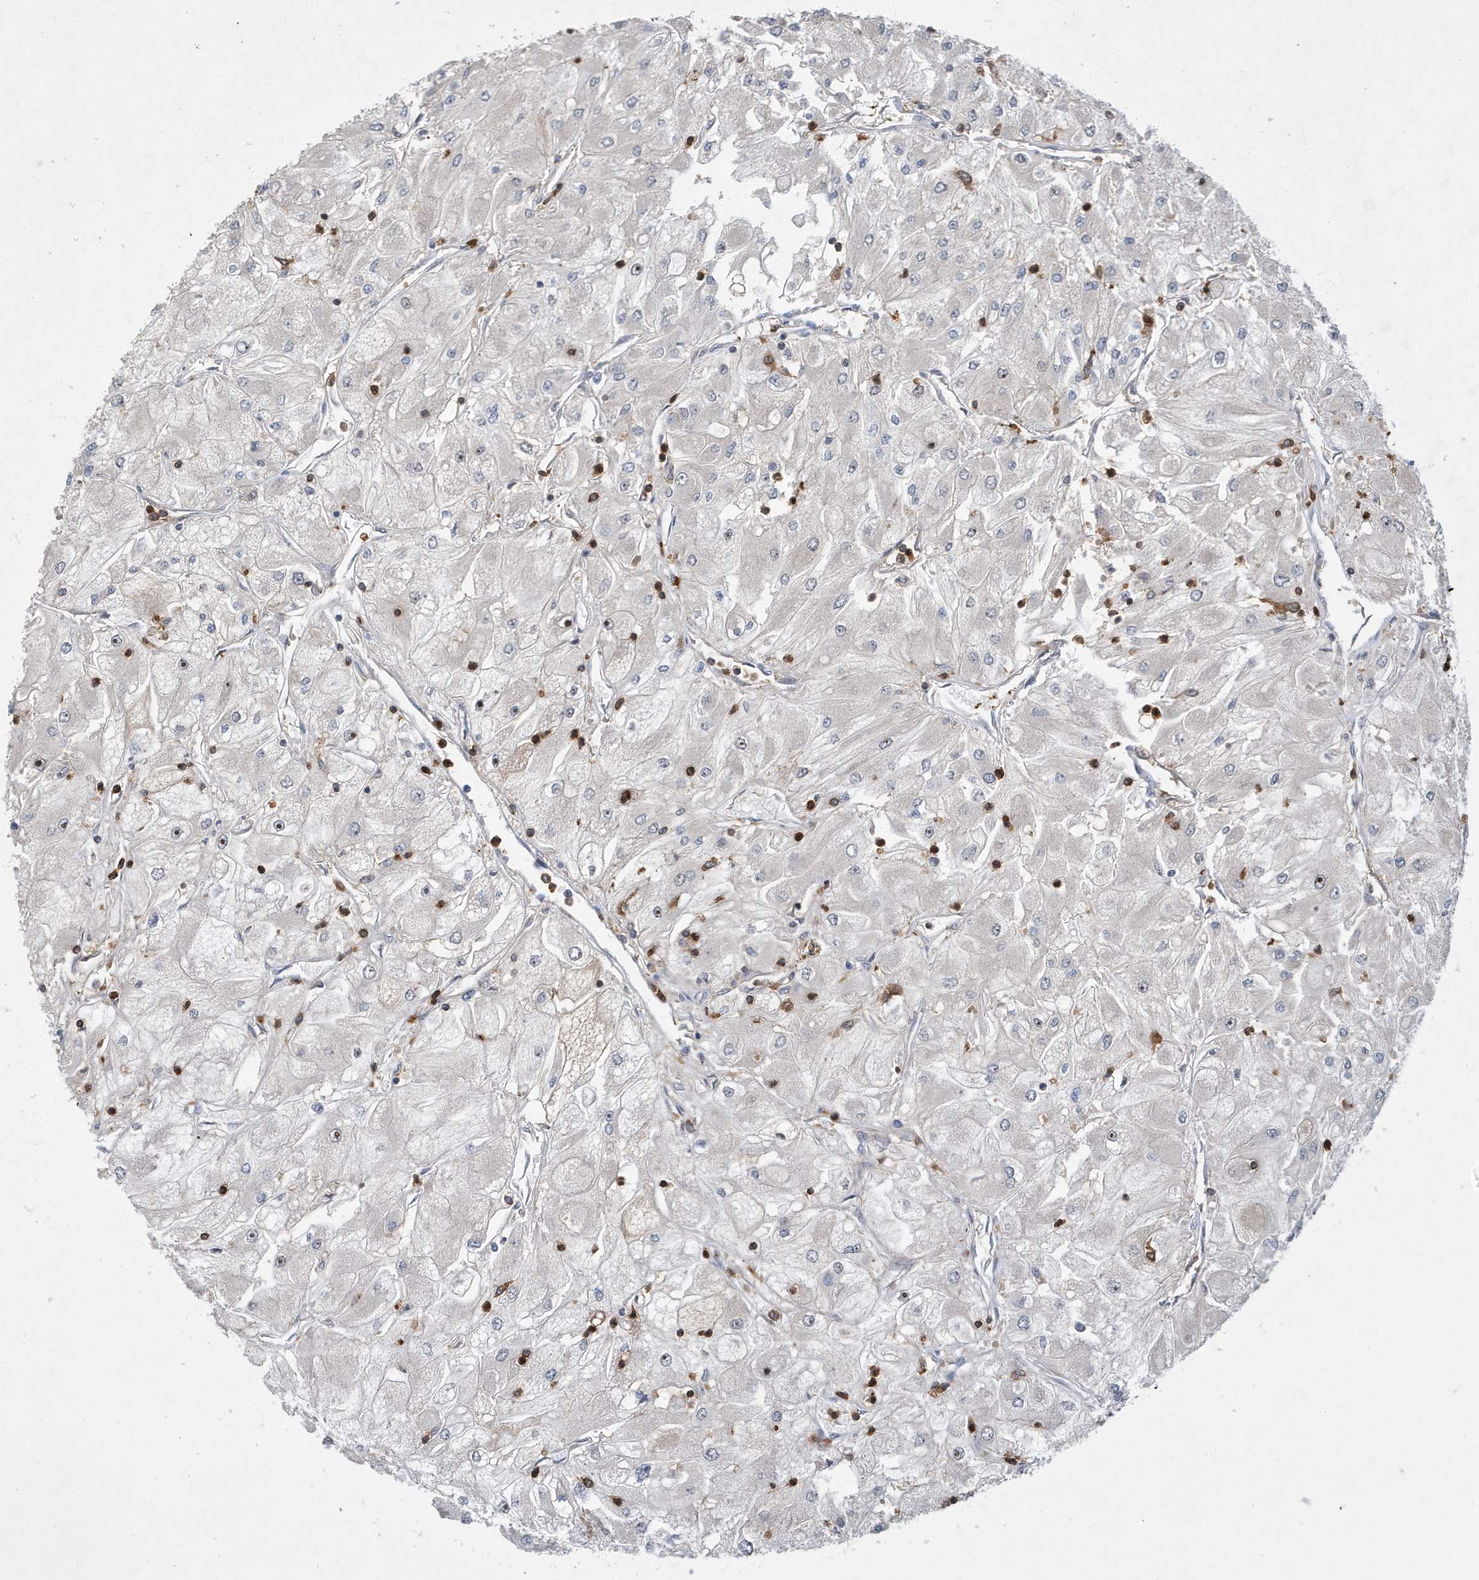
{"staining": {"intensity": "negative", "quantity": "none", "location": "none"}, "tissue": "renal cancer", "cell_type": "Tumor cells", "image_type": "cancer", "snomed": [{"axis": "morphology", "description": "Adenocarcinoma, NOS"}, {"axis": "topography", "description": "Kidney"}], "caption": "An image of renal adenocarcinoma stained for a protein exhibits no brown staining in tumor cells.", "gene": "LAPTM4A", "patient": {"sex": "male", "age": 80}}